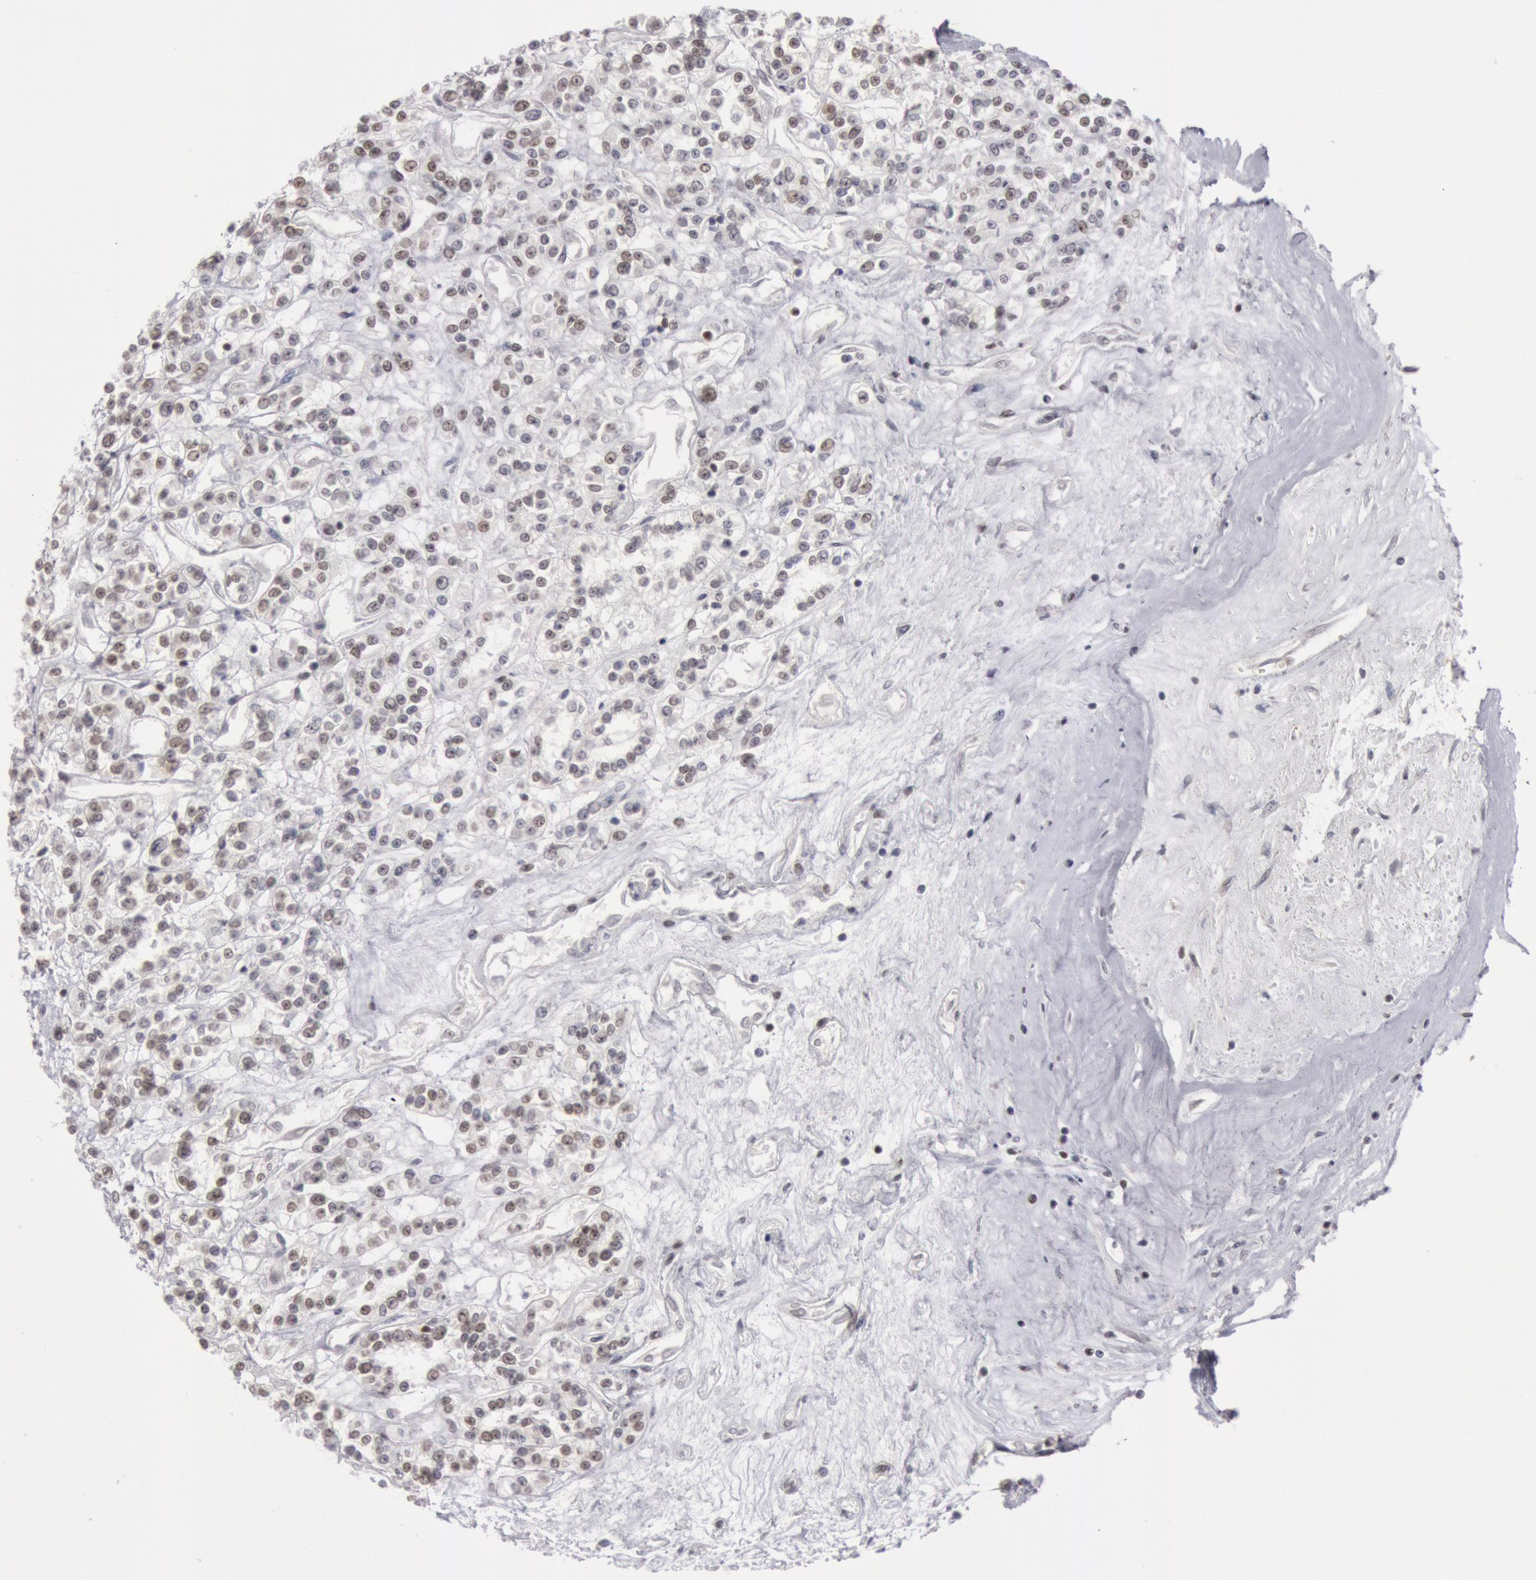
{"staining": {"intensity": "weak", "quantity": "25%-75%", "location": "nuclear"}, "tissue": "renal cancer", "cell_type": "Tumor cells", "image_type": "cancer", "snomed": [{"axis": "morphology", "description": "Adenocarcinoma, NOS"}, {"axis": "topography", "description": "Kidney"}], "caption": "This histopathology image displays renal cancer stained with immunohistochemistry (IHC) to label a protein in brown. The nuclear of tumor cells show weak positivity for the protein. Nuclei are counter-stained blue.", "gene": "ESS2", "patient": {"sex": "female", "age": 76}}